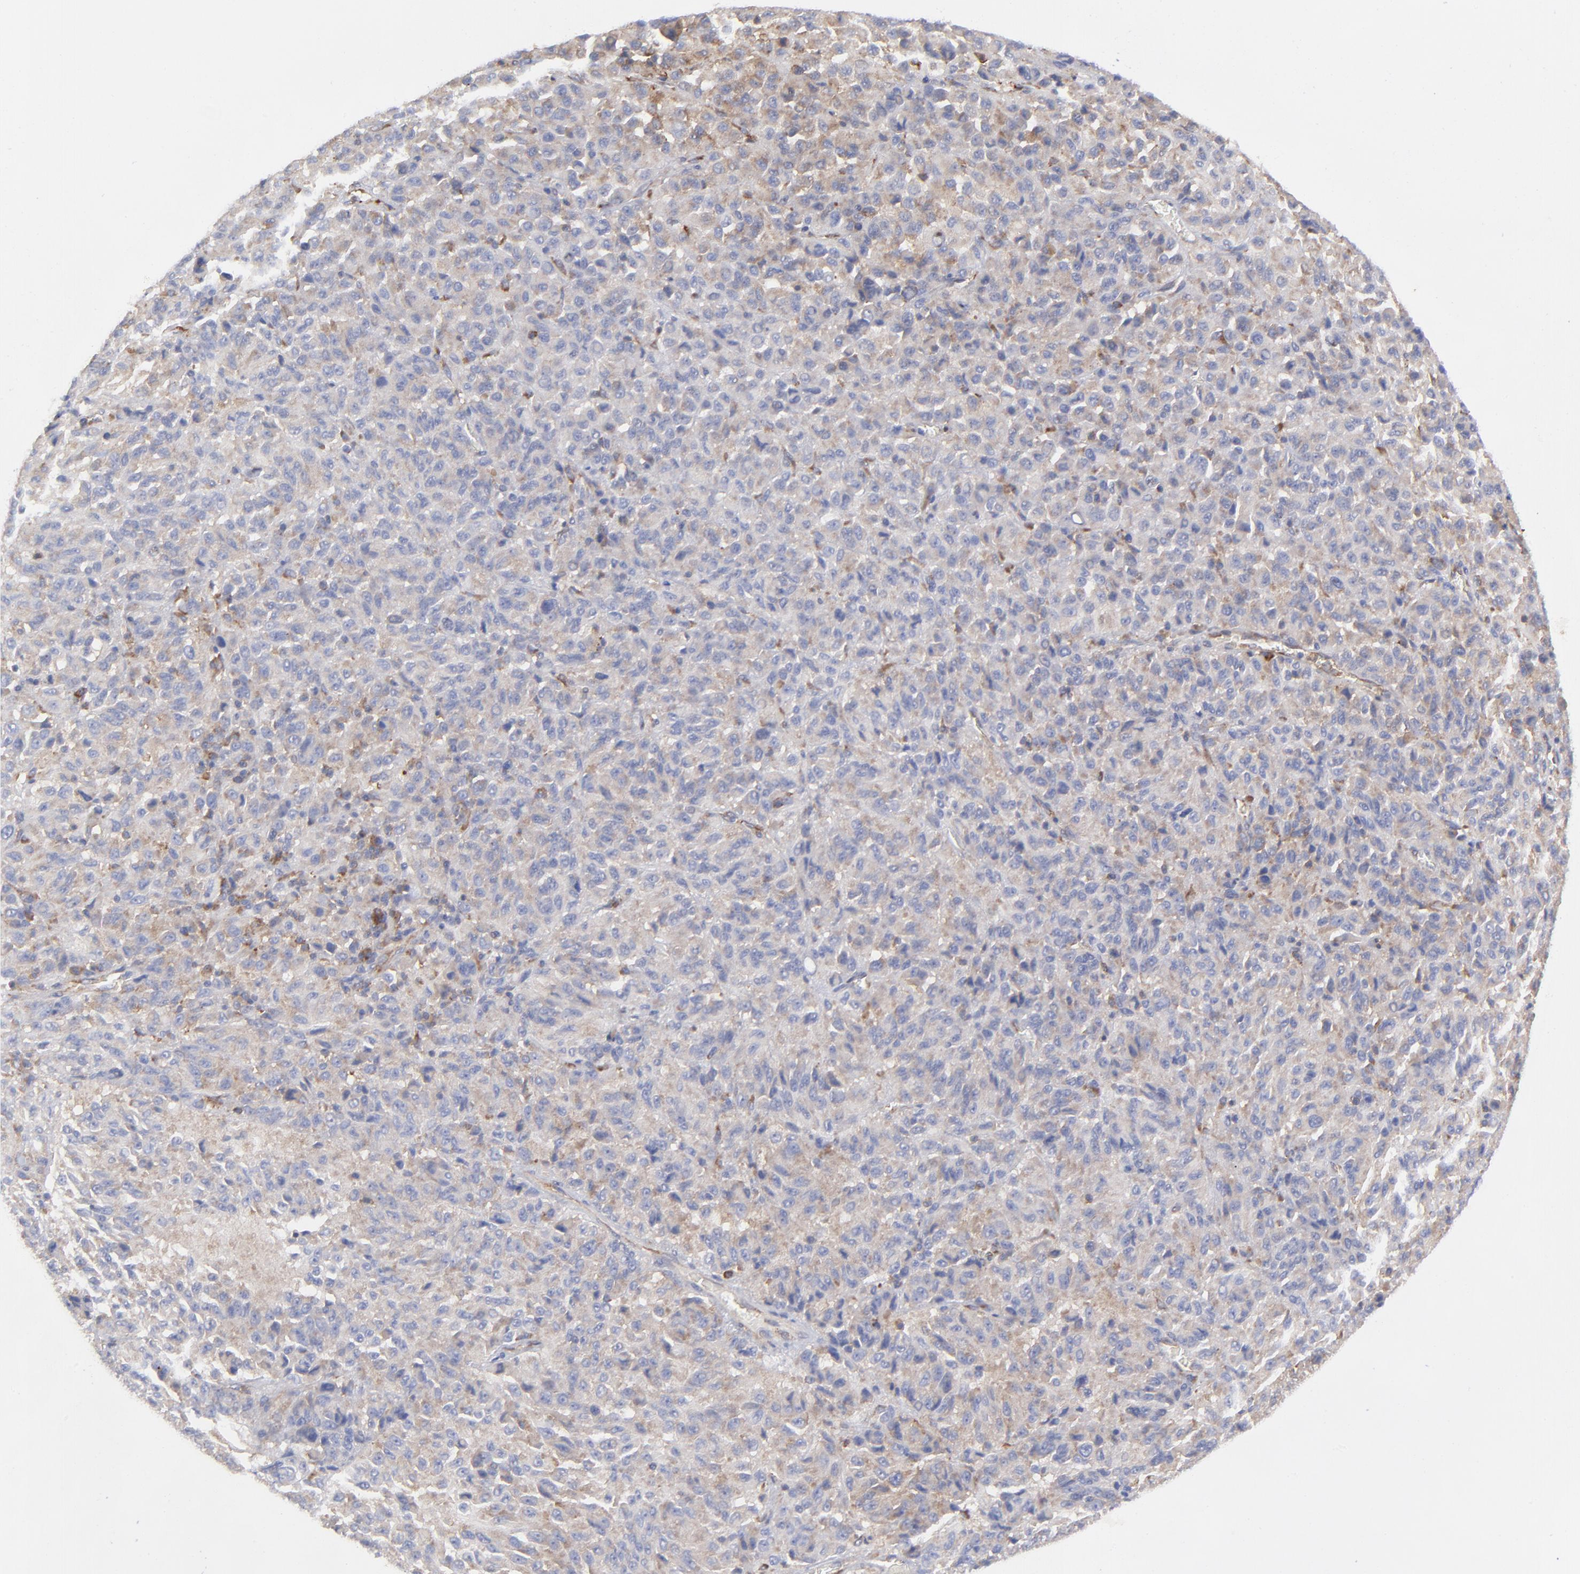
{"staining": {"intensity": "moderate", "quantity": ">75%", "location": "cytoplasmic/membranous"}, "tissue": "melanoma", "cell_type": "Tumor cells", "image_type": "cancer", "snomed": [{"axis": "morphology", "description": "Malignant melanoma, Metastatic site"}, {"axis": "topography", "description": "Lung"}], "caption": "The micrograph demonstrates a brown stain indicating the presence of a protein in the cytoplasmic/membranous of tumor cells in malignant melanoma (metastatic site). The protein is stained brown, and the nuclei are stained in blue (DAB IHC with brightfield microscopy, high magnification).", "gene": "EIF2AK2", "patient": {"sex": "male", "age": 64}}